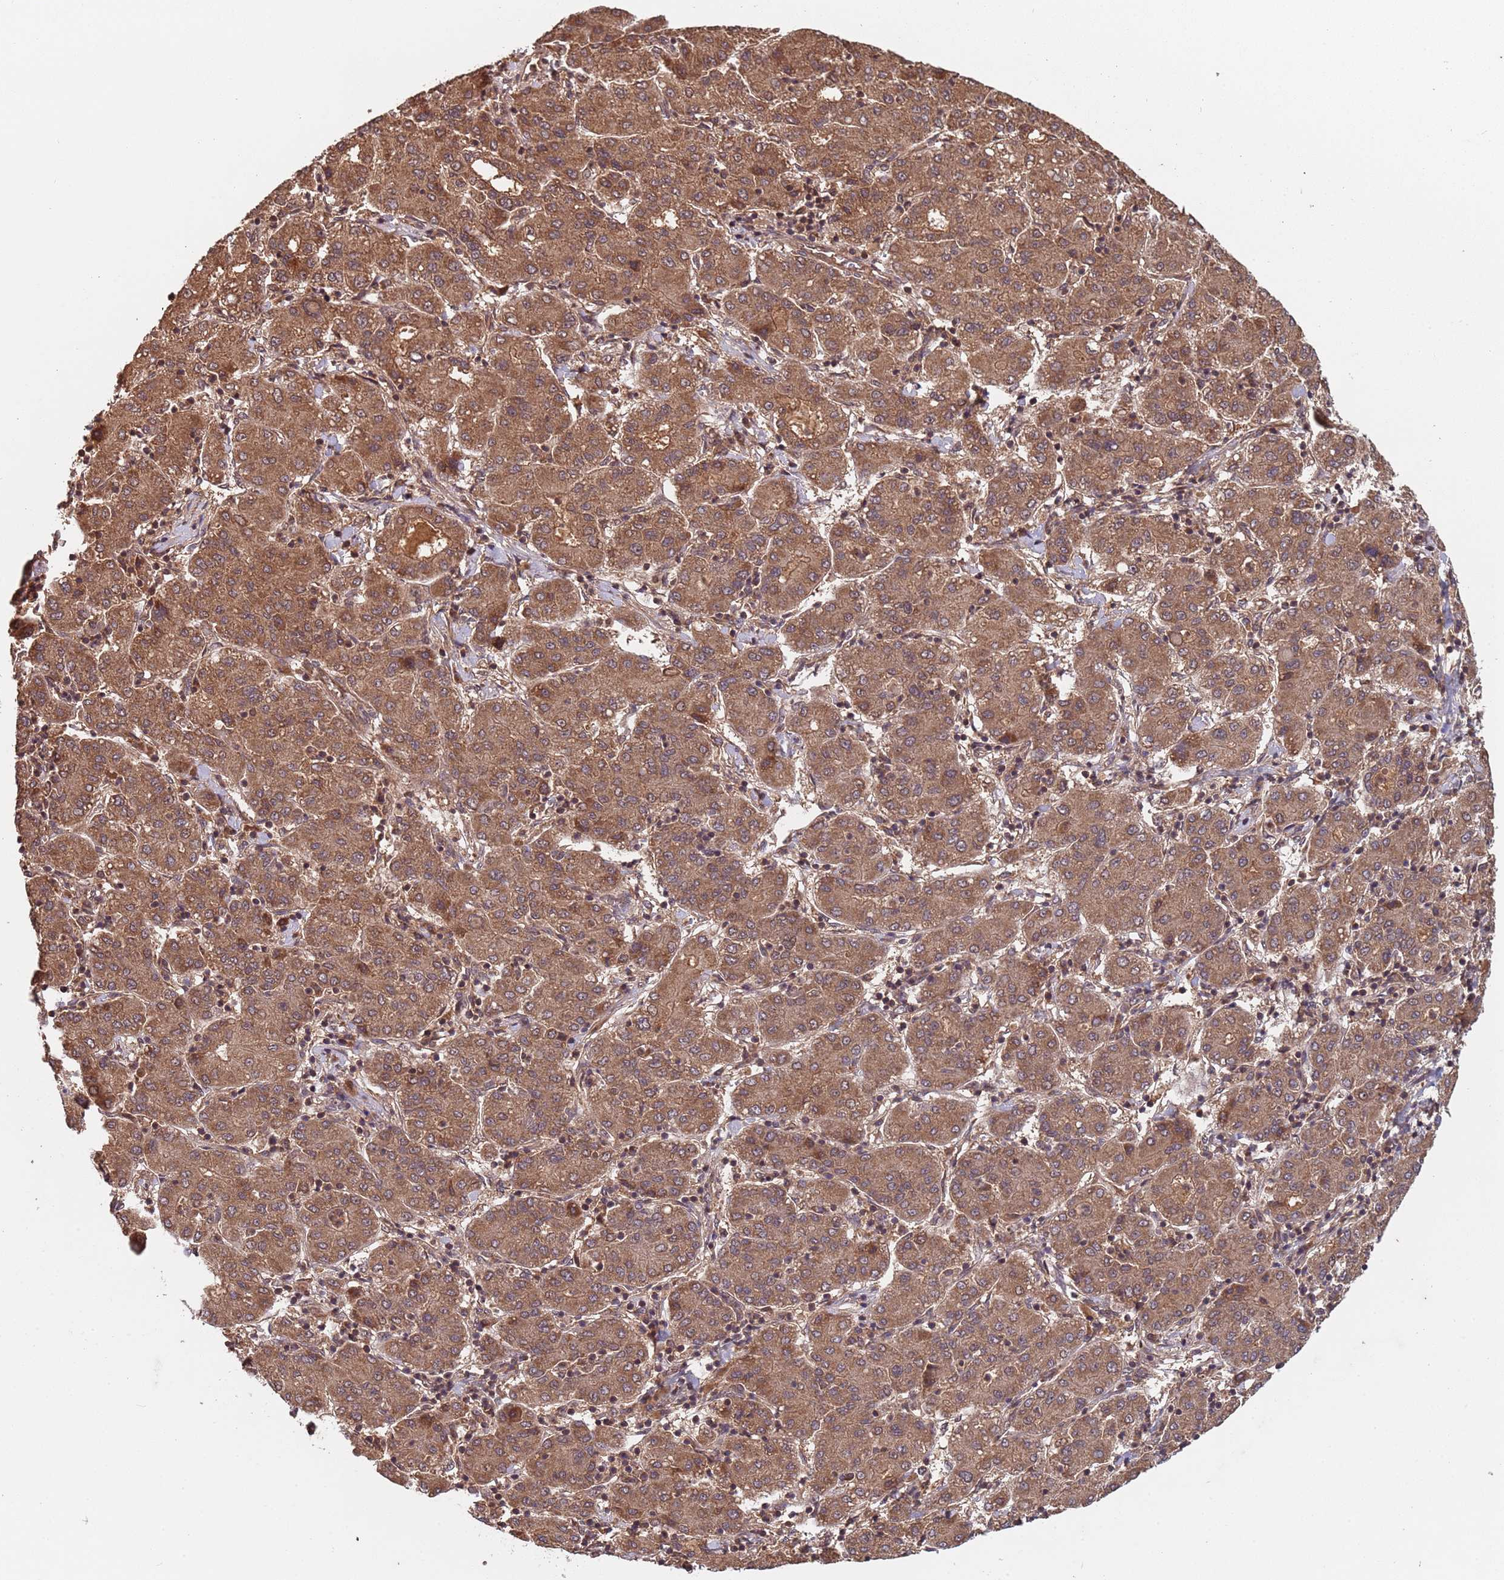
{"staining": {"intensity": "moderate", "quantity": ">75%", "location": "cytoplasmic/membranous"}, "tissue": "liver cancer", "cell_type": "Tumor cells", "image_type": "cancer", "snomed": [{"axis": "morphology", "description": "Carcinoma, Hepatocellular, NOS"}, {"axis": "topography", "description": "Liver"}], "caption": "Moderate cytoplasmic/membranous protein staining is identified in about >75% of tumor cells in hepatocellular carcinoma (liver).", "gene": "ERI1", "patient": {"sex": "male", "age": 65}}